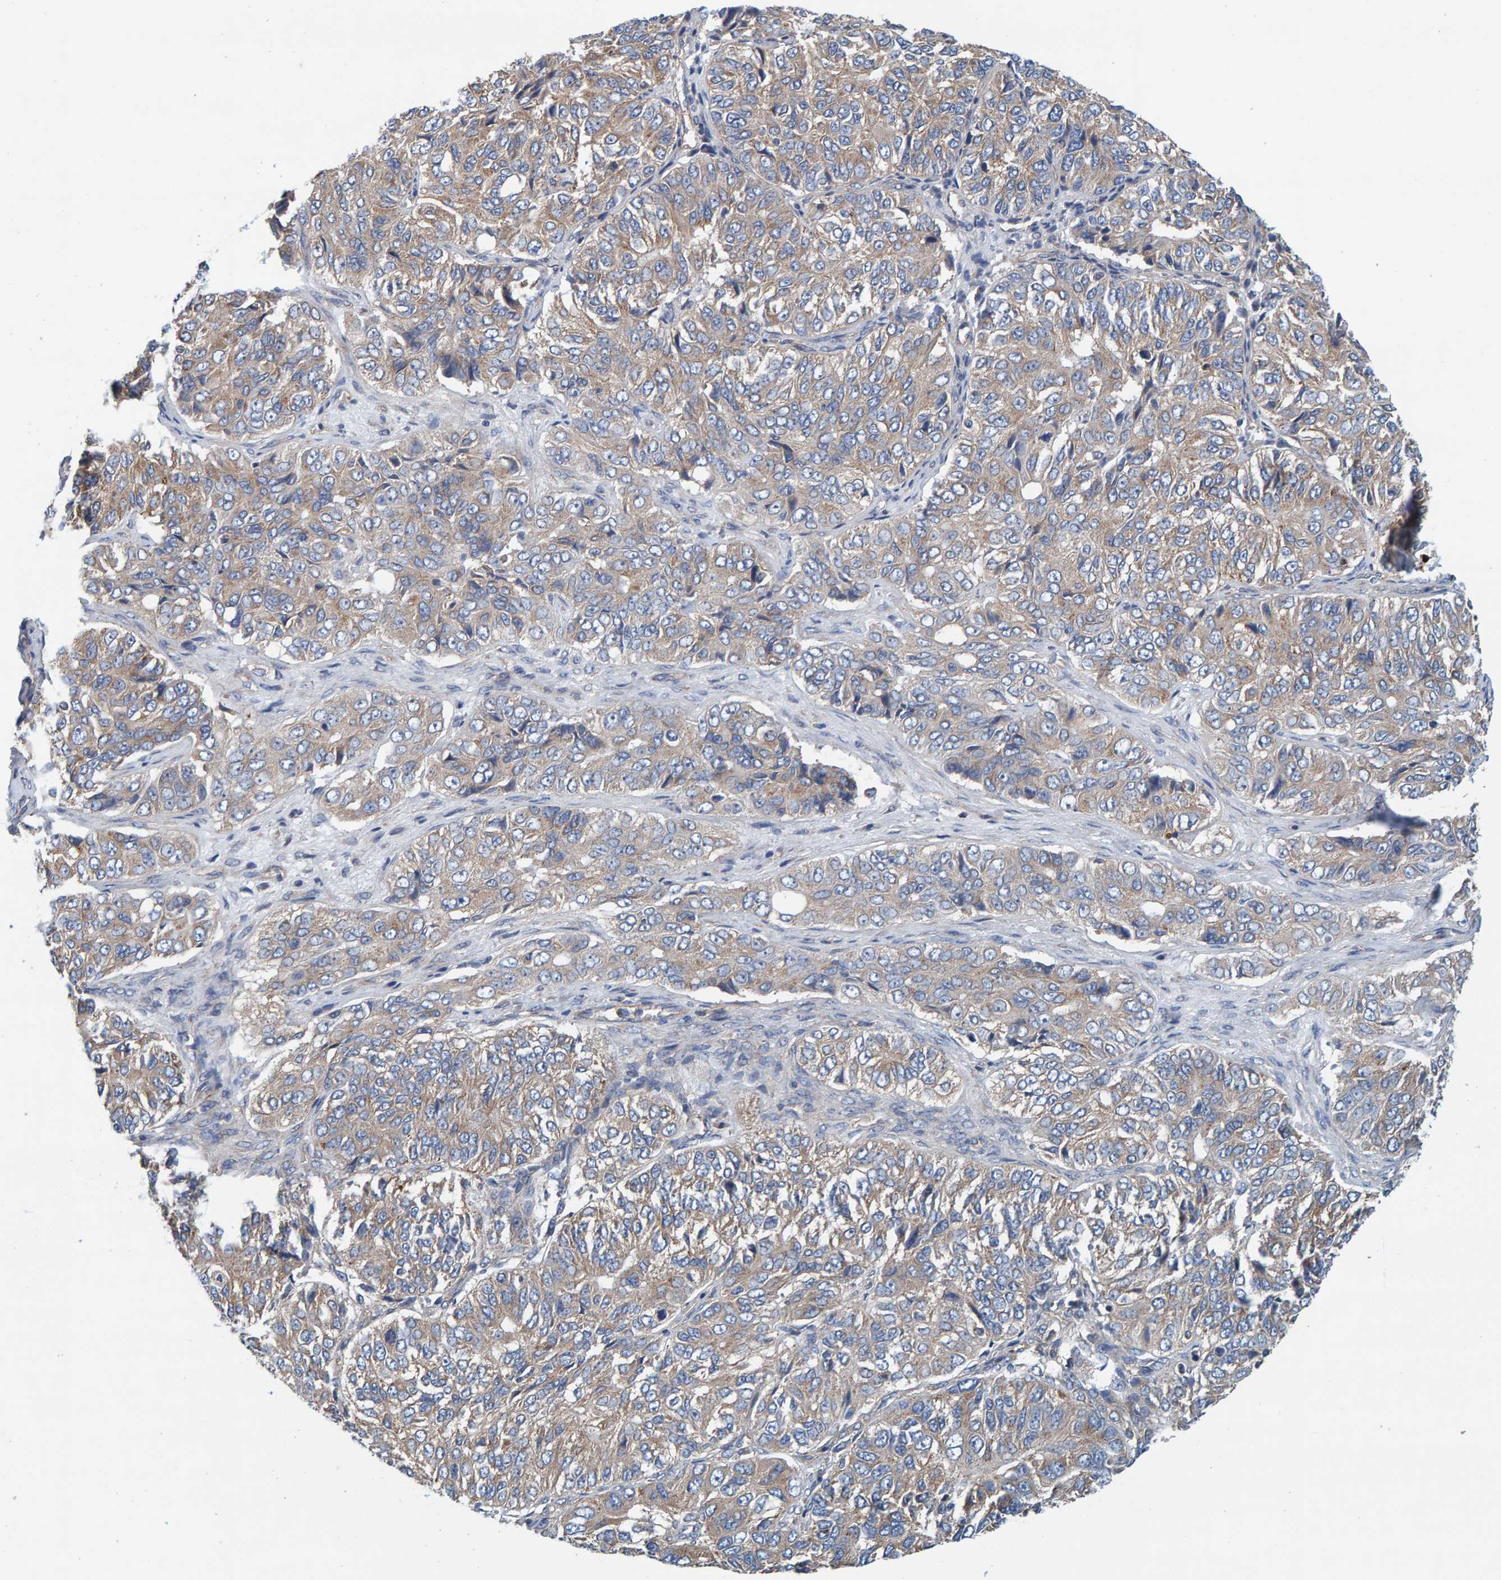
{"staining": {"intensity": "weak", "quantity": ">75%", "location": "cytoplasmic/membranous"}, "tissue": "ovarian cancer", "cell_type": "Tumor cells", "image_type": "cancer", "snomed": [{"axis": "morphology", "description": "Carcinoma, endometroid"}, {"axis": "topography", "description": "Ovary"}], "caption": "Weak cytoplasmic/membranous protein positivity is appreciated in approximately >75% of tumor cells in endometroid carcinoma (ovarian). (Stains: DAB in brown, nuclei in blue, Microscopy: brightfield microscopy at high magnification).", "gene": "MKLN1", "patient": {"sex": "female", "age": 51}}